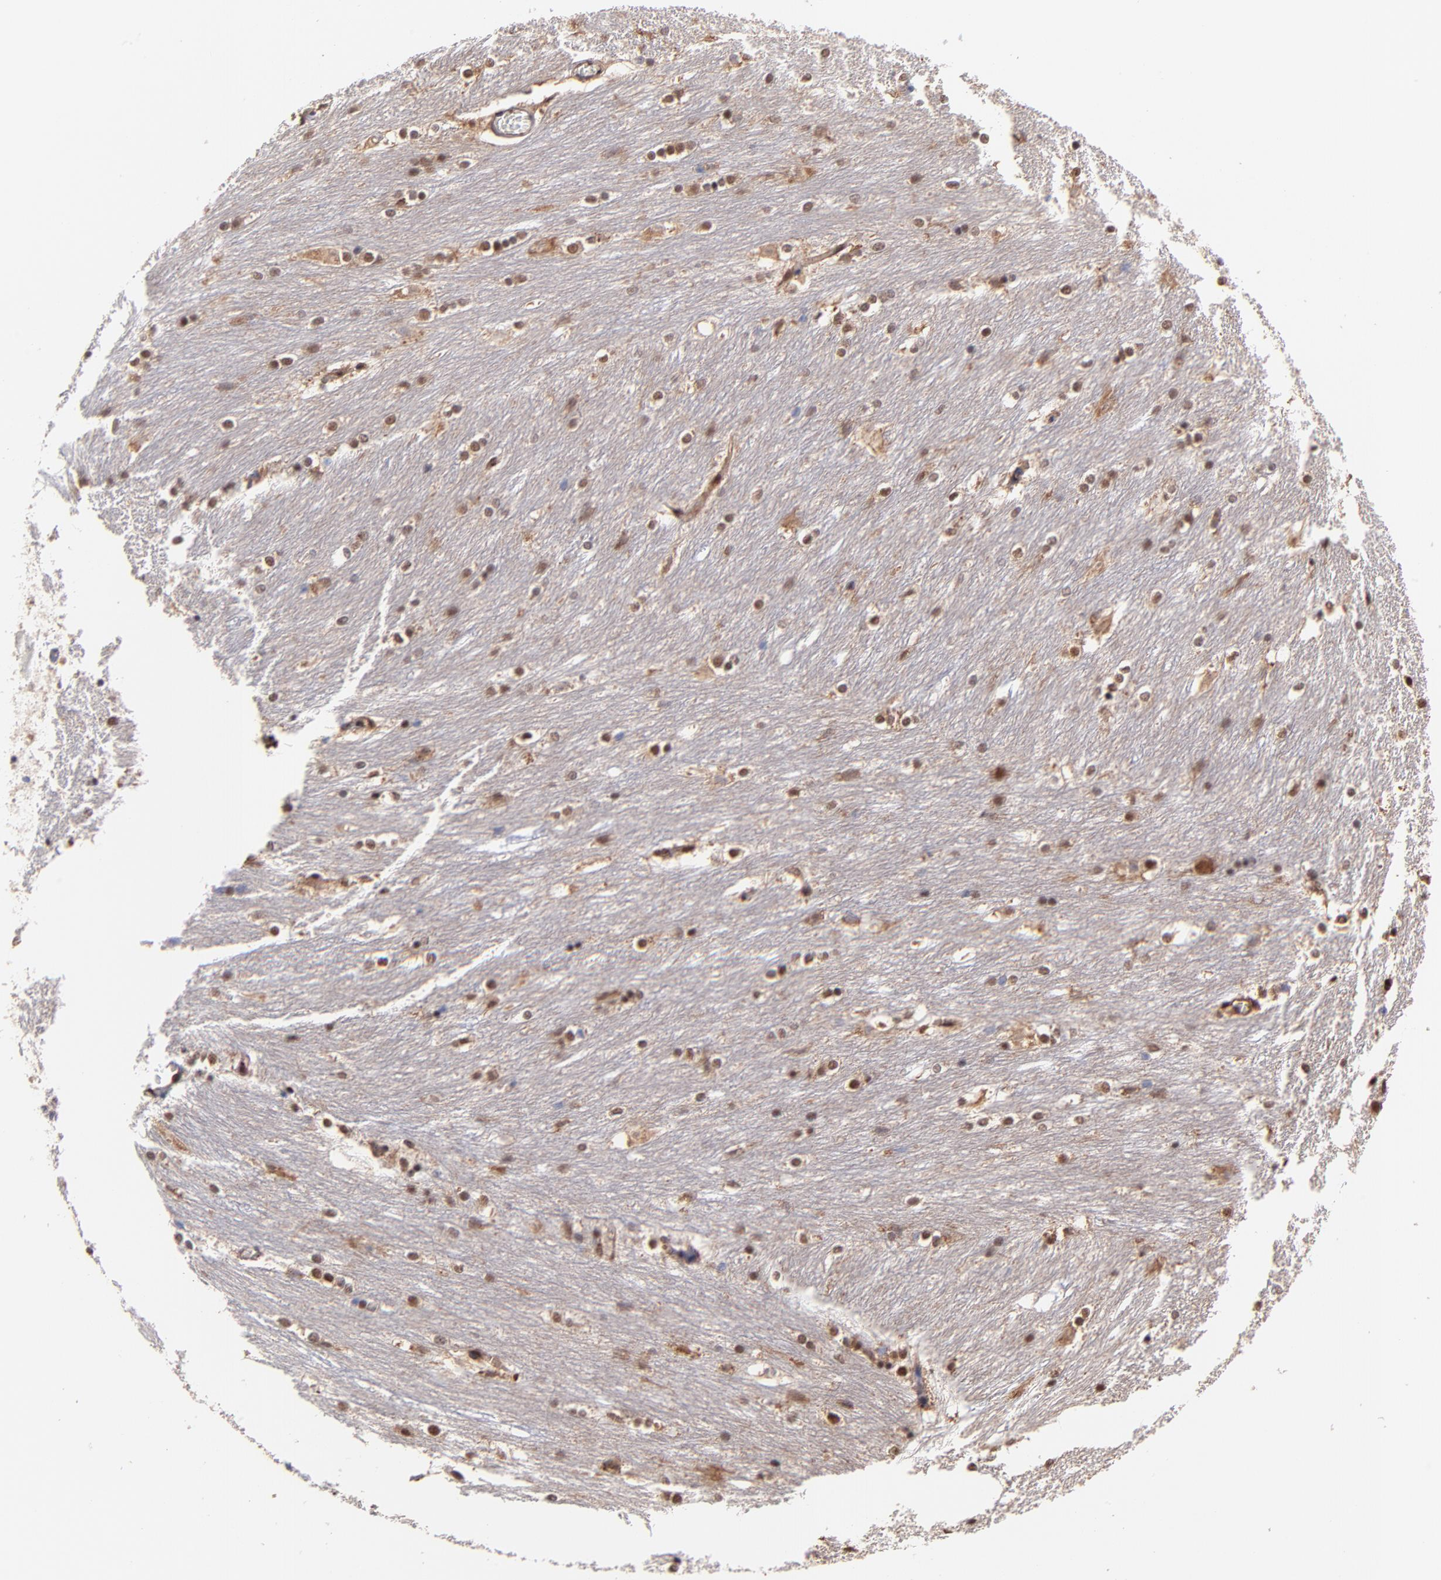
{"staining": {"intensity": "weak", "quantity": "<25%", "location": "cytoplasmic/membranous,nuclear"}, "tissue": "caudate", "cell_type": "Glial cells", "image_type": "normal", "snomed": [{"axis": "morphology", "description": "Normal tissue, NOS"}, {"axis": "topography", "description": "Lateral ventricle wall"}], "caption": "Immunohistochemistry (IHC) histopathology image of unremarkable caudate stained for a protein (brown), which shows no staining in glial cells.", "gene": "PSMA6", "patient": {"sex": "female", "age": 19}}